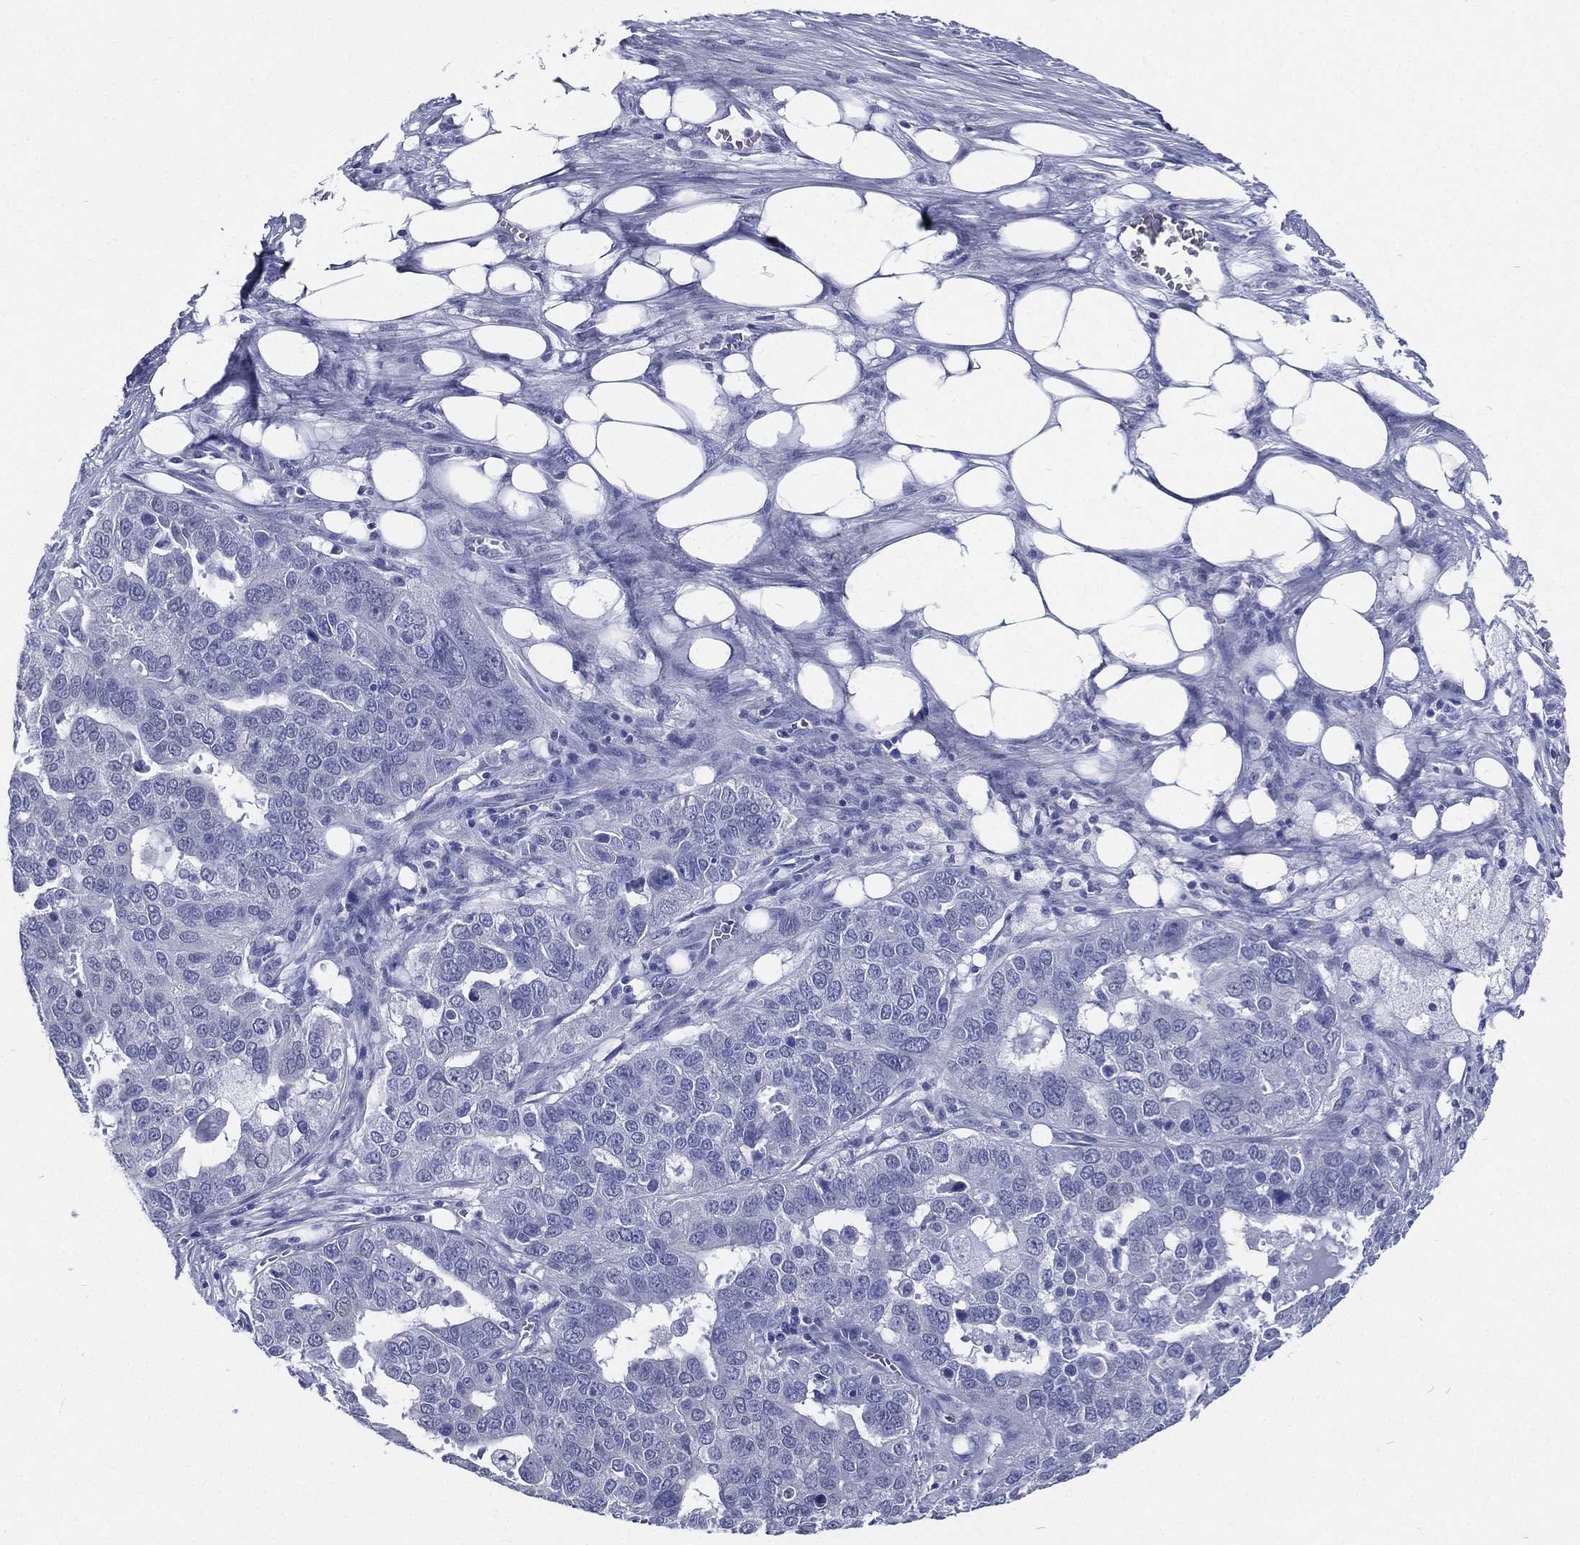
{"staining": {"intensity": "negative", "quantity": "none", "location": "none"}, "tissue": "ovarian cancer", "cell_type": "Tumor cells", "image_type": "cancer", "snomed": [{"axis": "morphology", "description": "Carcinoma, endometroid"}, {"axis": "topography", "description": "Soft tissue"}, {"axis": "topography", "description": "Ovary"}], "caption": "DAB immunohistochemical staining of human endometroid carcinoma (ovarian) reveals no significant staining in tumor cells.", "gene": "RSPH4A", "patient": {"sex": "female", "age": 52}}